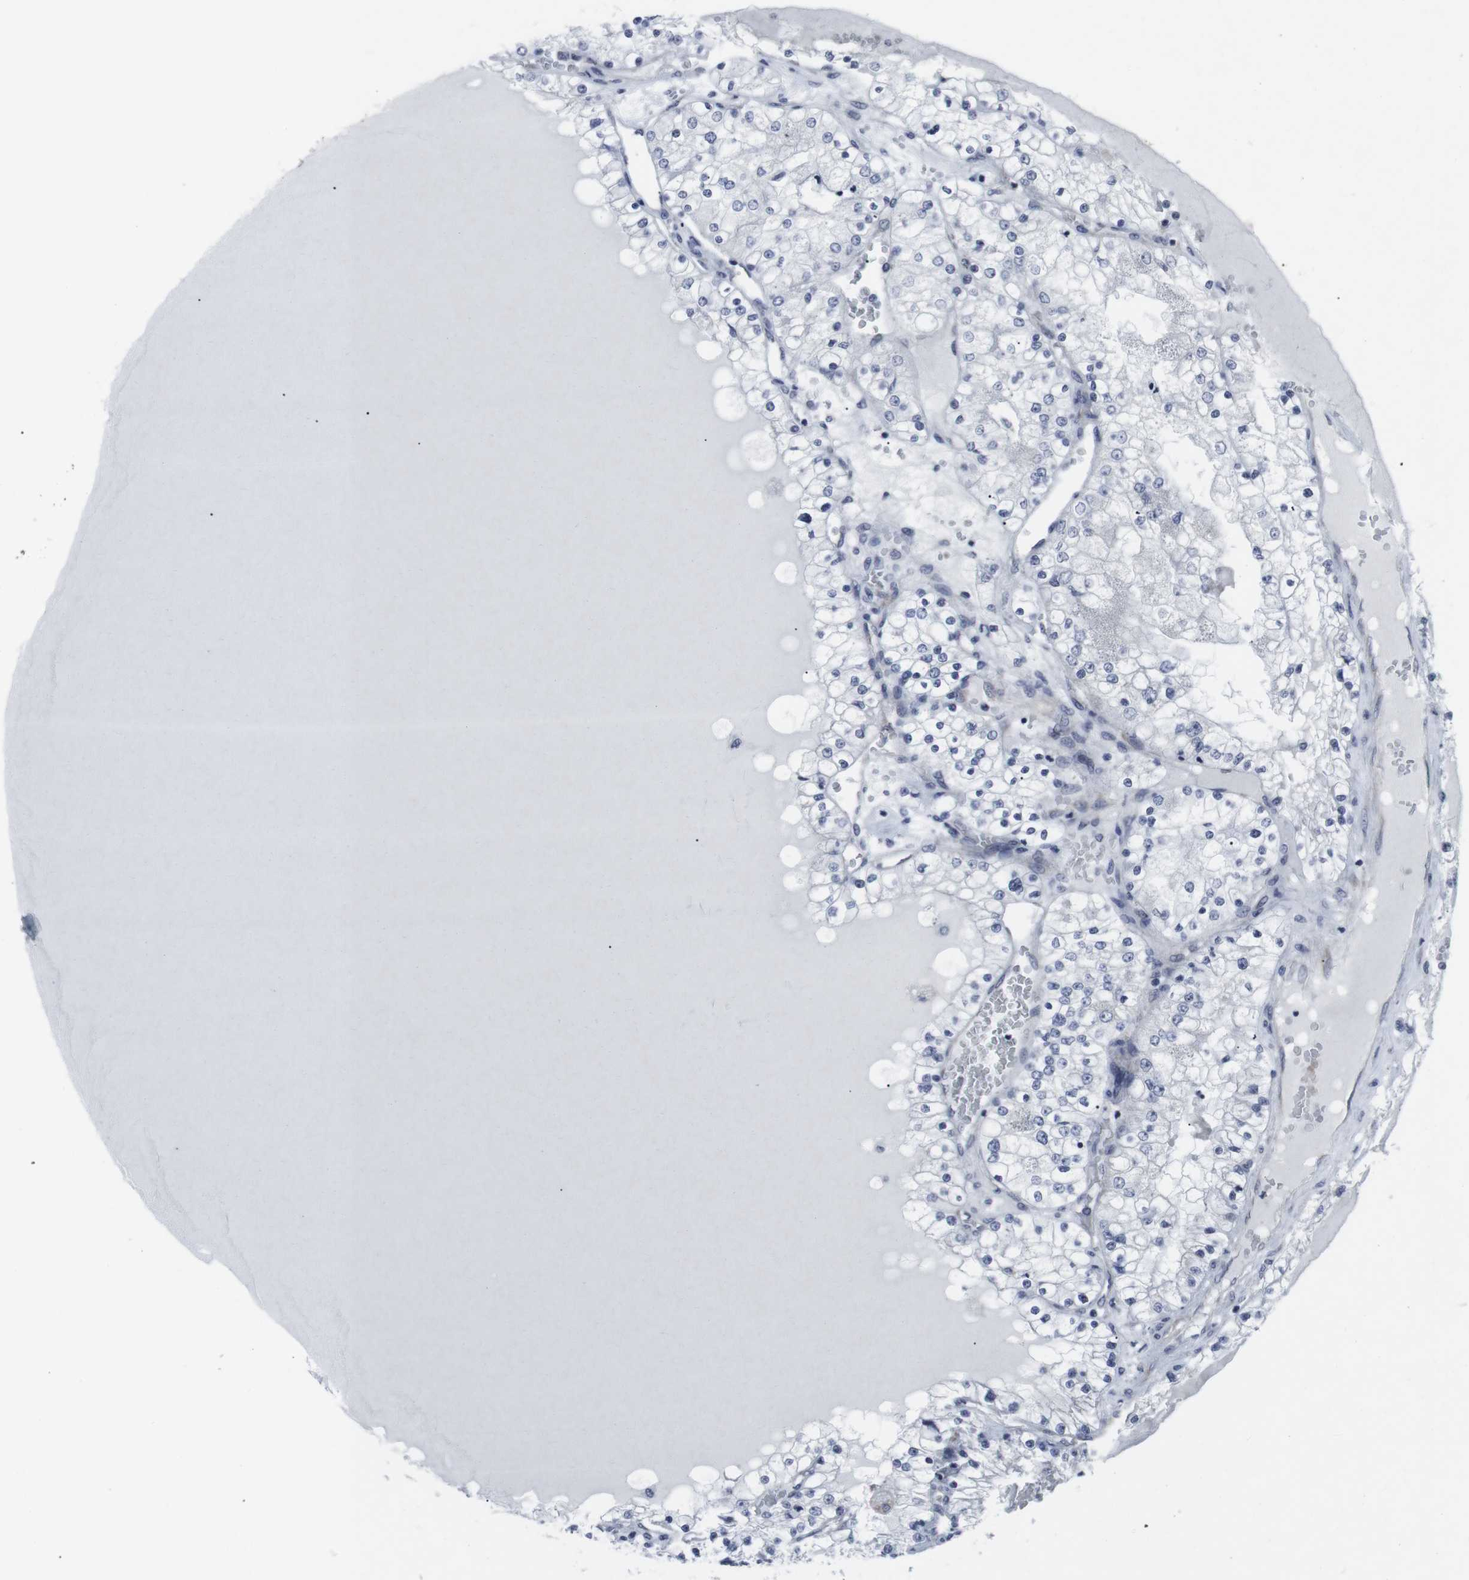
{"staining": {"intensity": "negative", "quantity": "none", "location": "none"}, "tissue": "renal cancer", "cell_type": "Tumor cells", "image_type": "cancer", "snomed": [{"axis": "morphology", "description": "Adenocarcinoma, NOS"}, {"axis": "topography", "description": "Kidney"}], "caption": "Tumor cells are negative for brown protein staining in renal cancer. (DAB (3,3'-diaminobenzidine) immunohistochemistry (IHC), high magnification).", "gene": "GEMIN2", "patient": {"sex": "male", "age": 68}}